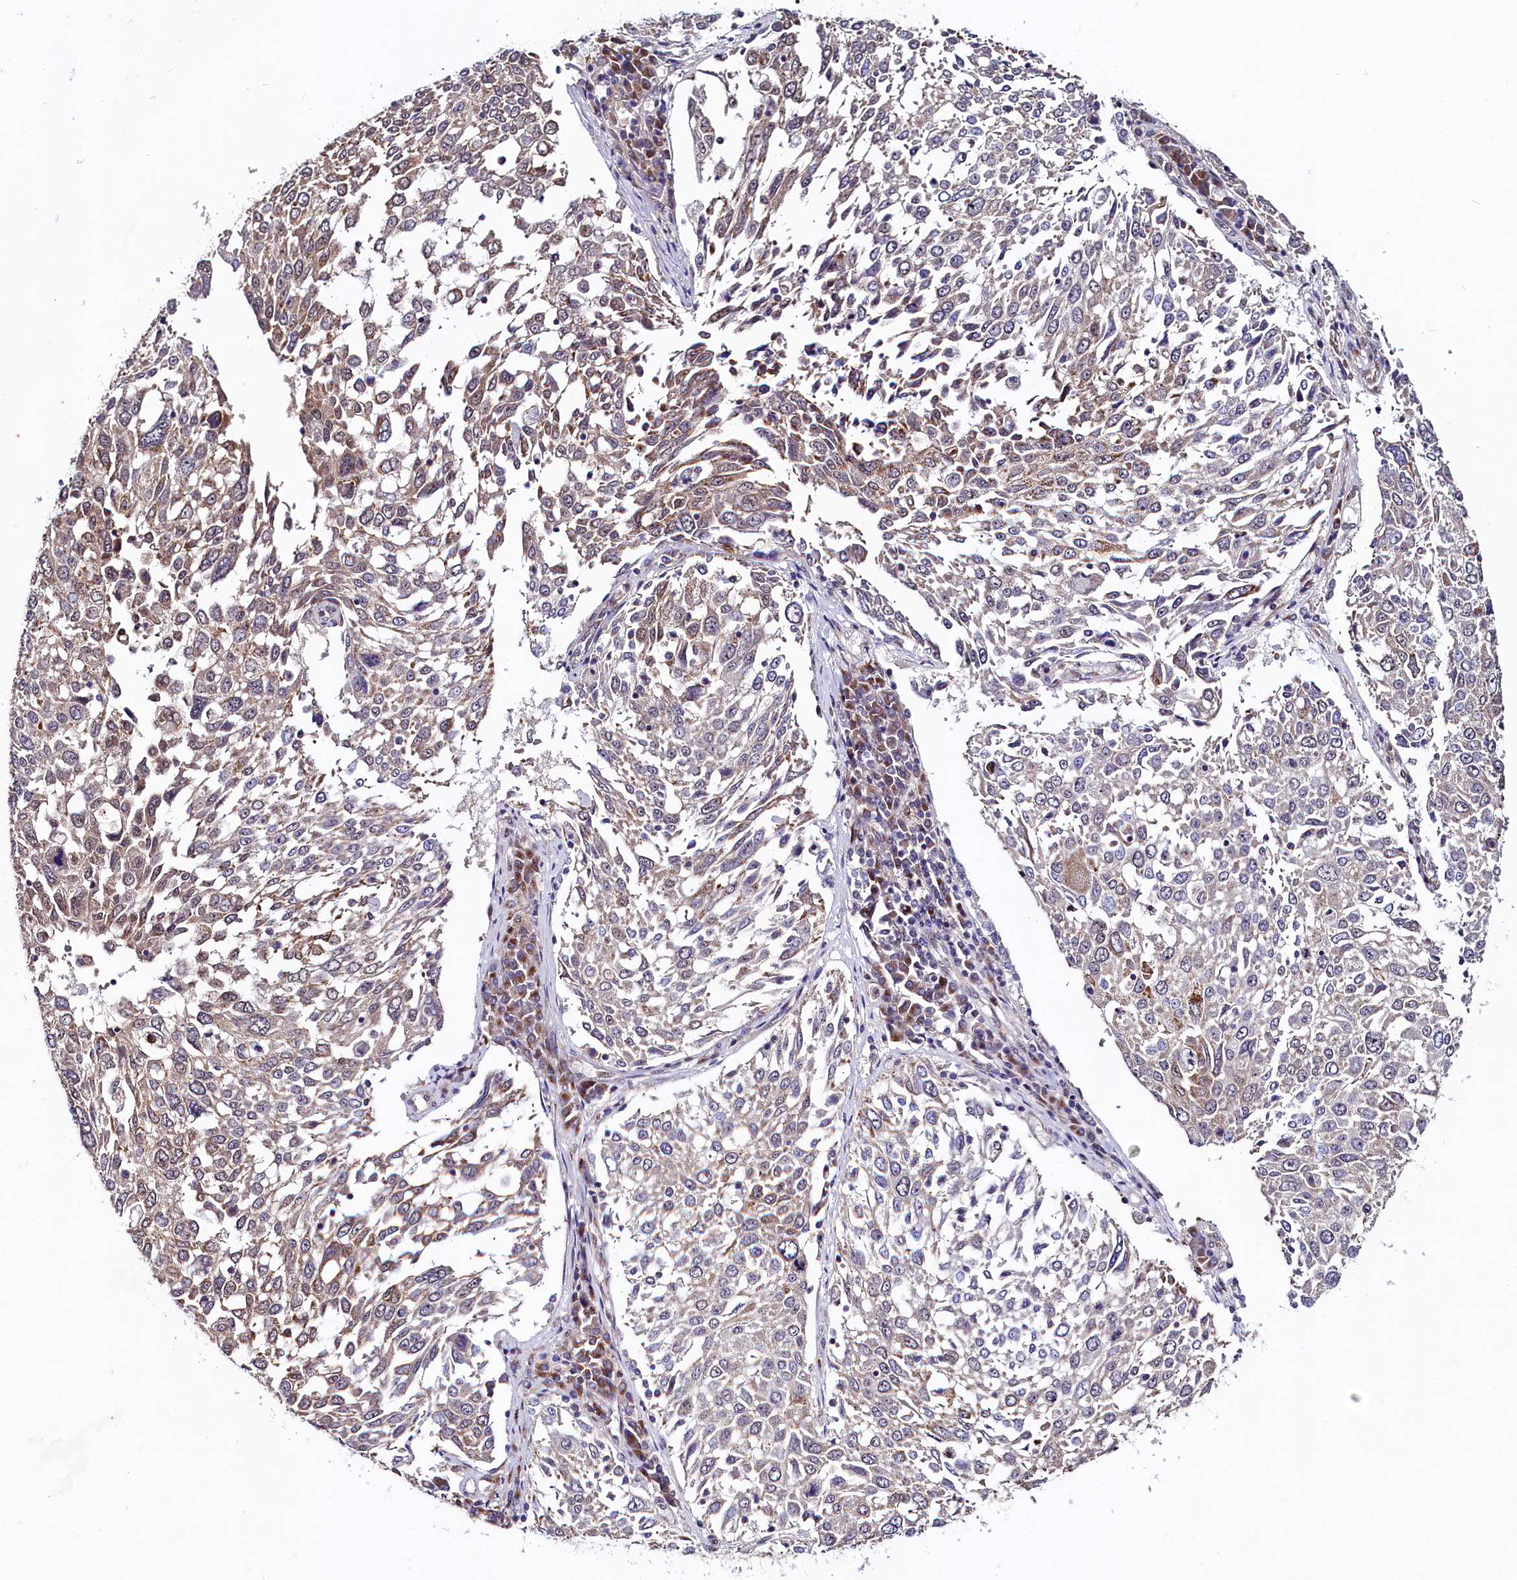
{"staining": {"intensity": "weak", "quantity": "25%-75%", "location": "cytoplasmic/membranous"}, "tissue": "lung cancer", "cell_type": "Tumor cells", "image_type": "cancer", "snomed": [{"axis": "morphology", "description": "Squamous cell carcinoma, NOS"}, {"axis": "topography", "description": "Lung"}], "caption": "High-power microscopy captured an IHC photomicrograph of lung squamous cell carcinoma, revealing weak cytoplasmic/membranous positivity in approximately 25%-75% of tumor cells.", "gene": "SEC24C", "patient": {"sex": "male", "age": 65}}